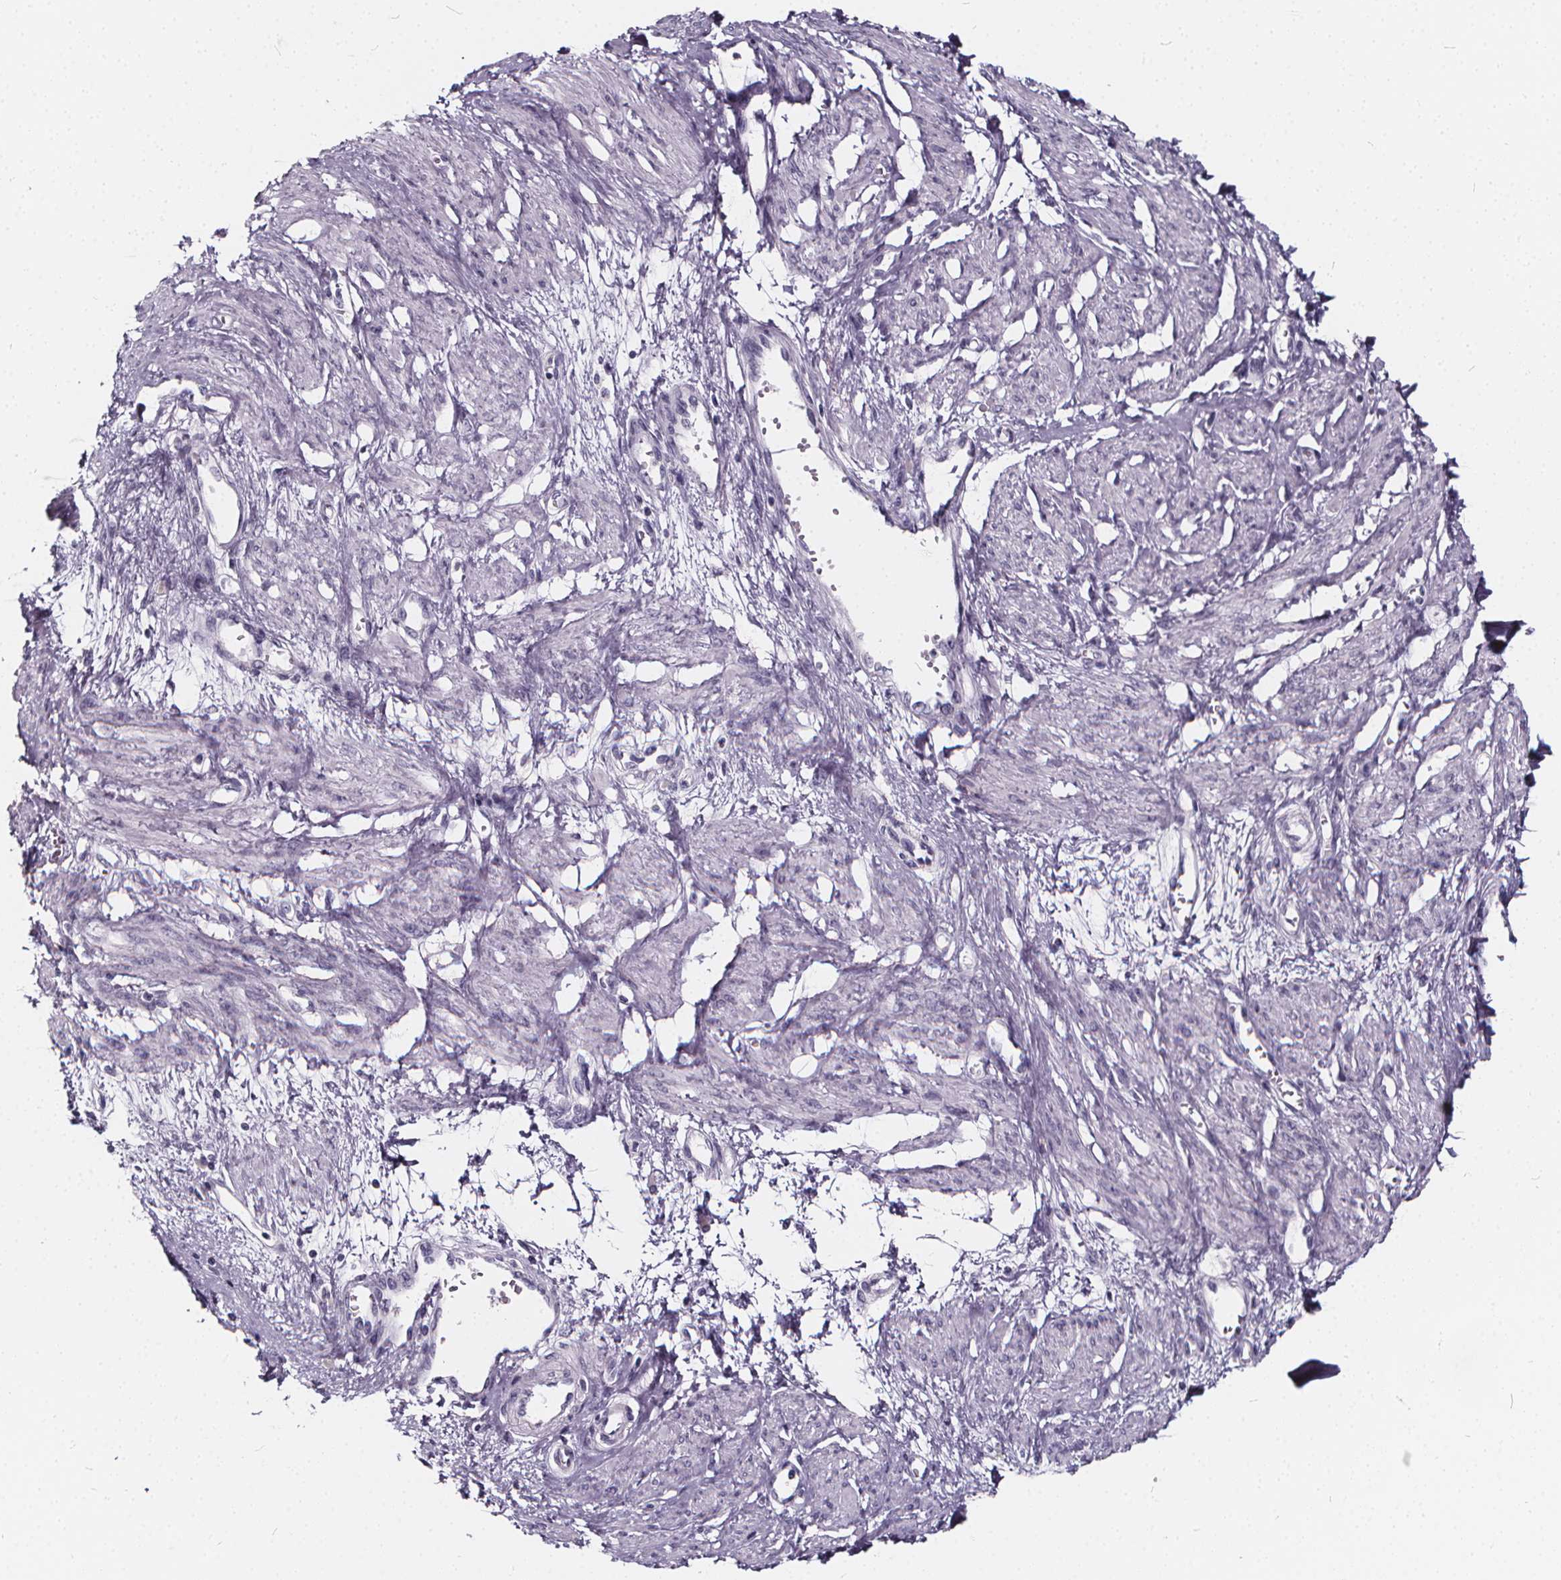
{"staining": {"intensity": "negative", "quantity": "none", "location": "none"}, "tissue": "smooth muscle", "cell_type": "Smooth muscle cells", "image_type": "normal", "snomed": [{"axis": "morphology", "description": "Normal tissue, NOS"}, {"axis": "topography", "description": "Smooth muscle"}, {"axis": "topography", "description": "Uterus"}], "caption": "Smooth muscle stained for a protein using immunohistochemistry (IHC) reveals no positivity smooth muscle cells.", "gene": "SPEF2", "patient": {"sex": "female", "age": 39}}